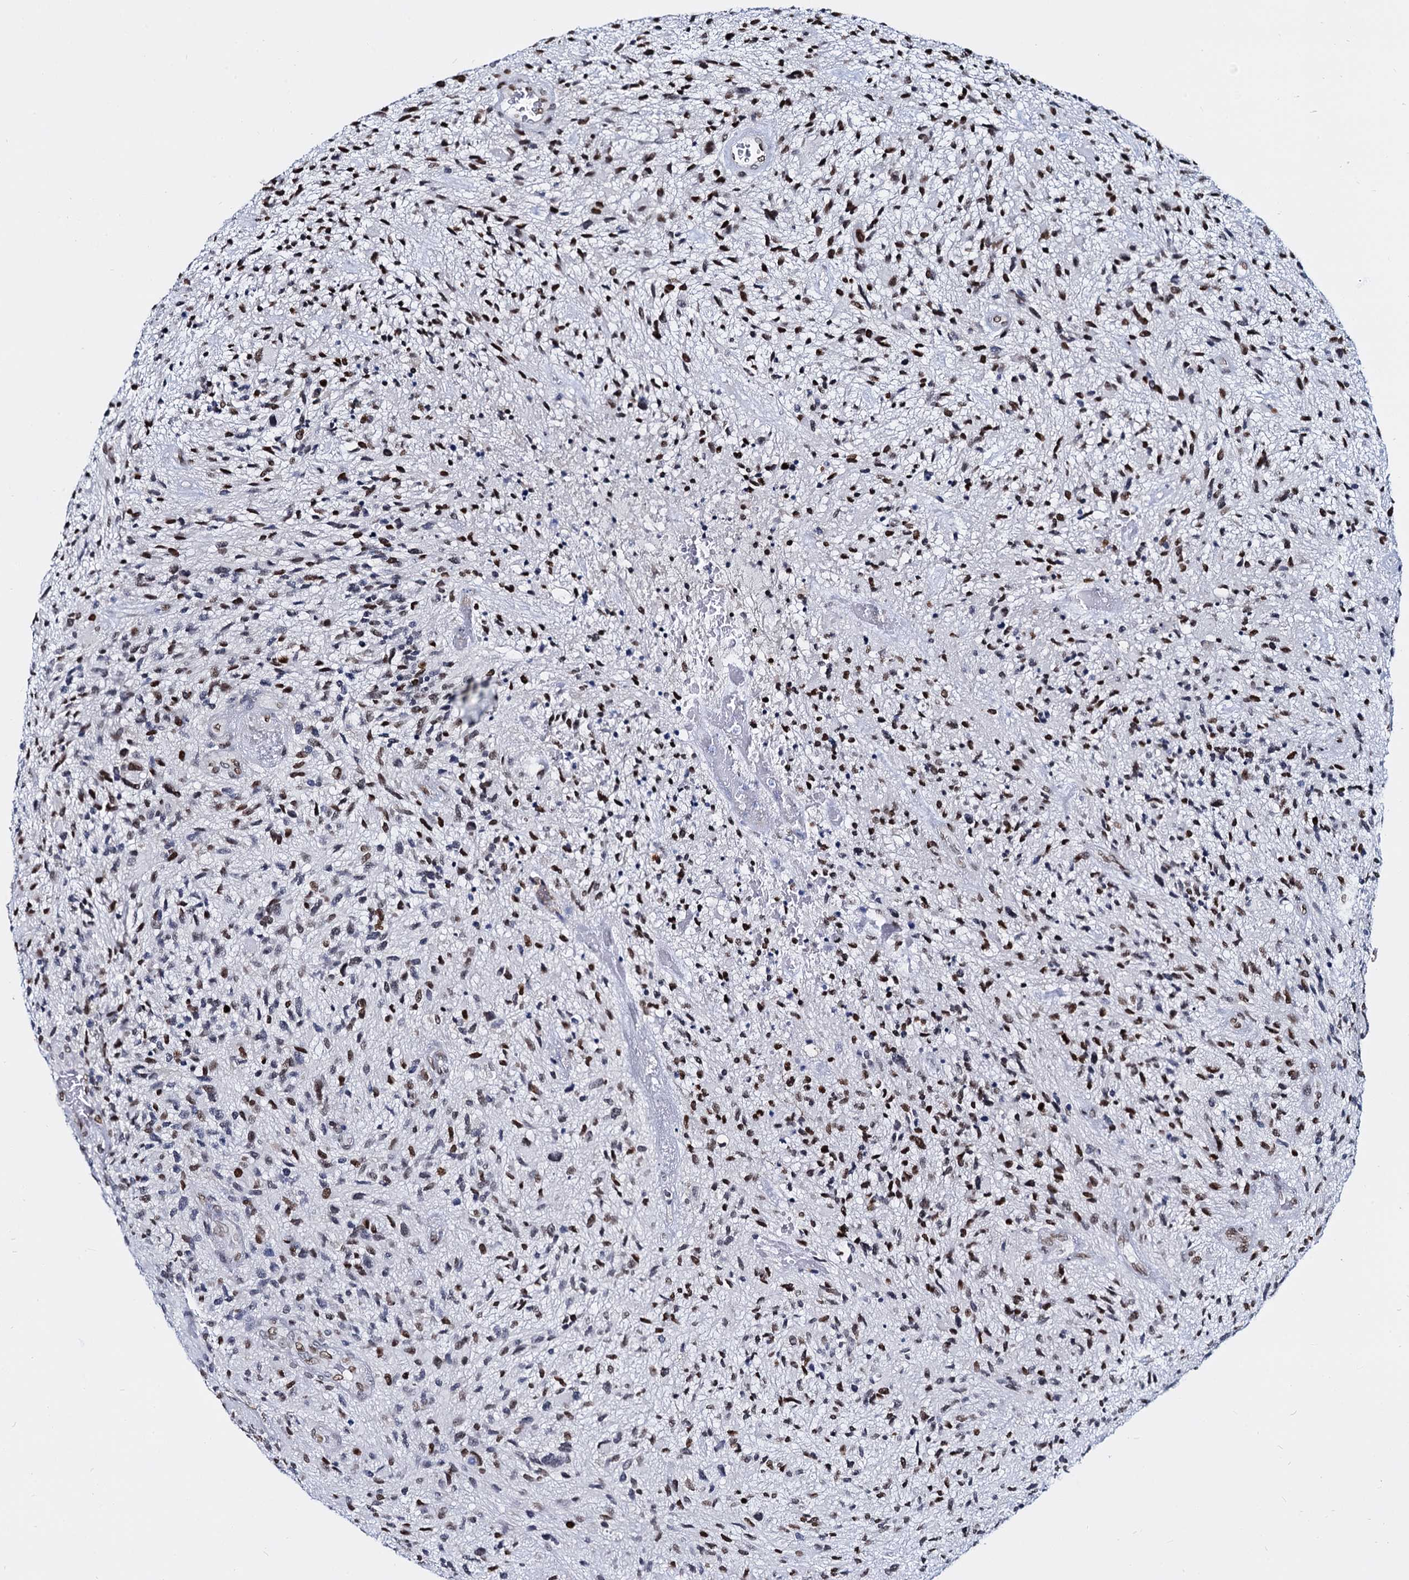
{"staining": {"intensity": "moderate", "quantity": "25%-75%", "location": "nuclear"}, "tissue": "glioma", "cell_type": "Tumor cells", "image_type": "cancer", "snomed": [{"axis": "morphology", "description": "Glioma, malignant, High grade"}, {"axis": "topography", "description": "Brain"}], "caption": "IHC image of malignant glioma (high-grade) stained for a protein (brown), which shows medium levels of moderate nuclear staining in approximately 25%-75% of tumor cells.", "gene": "CMAS", "patient": {"sex": "male", "age": 47}}